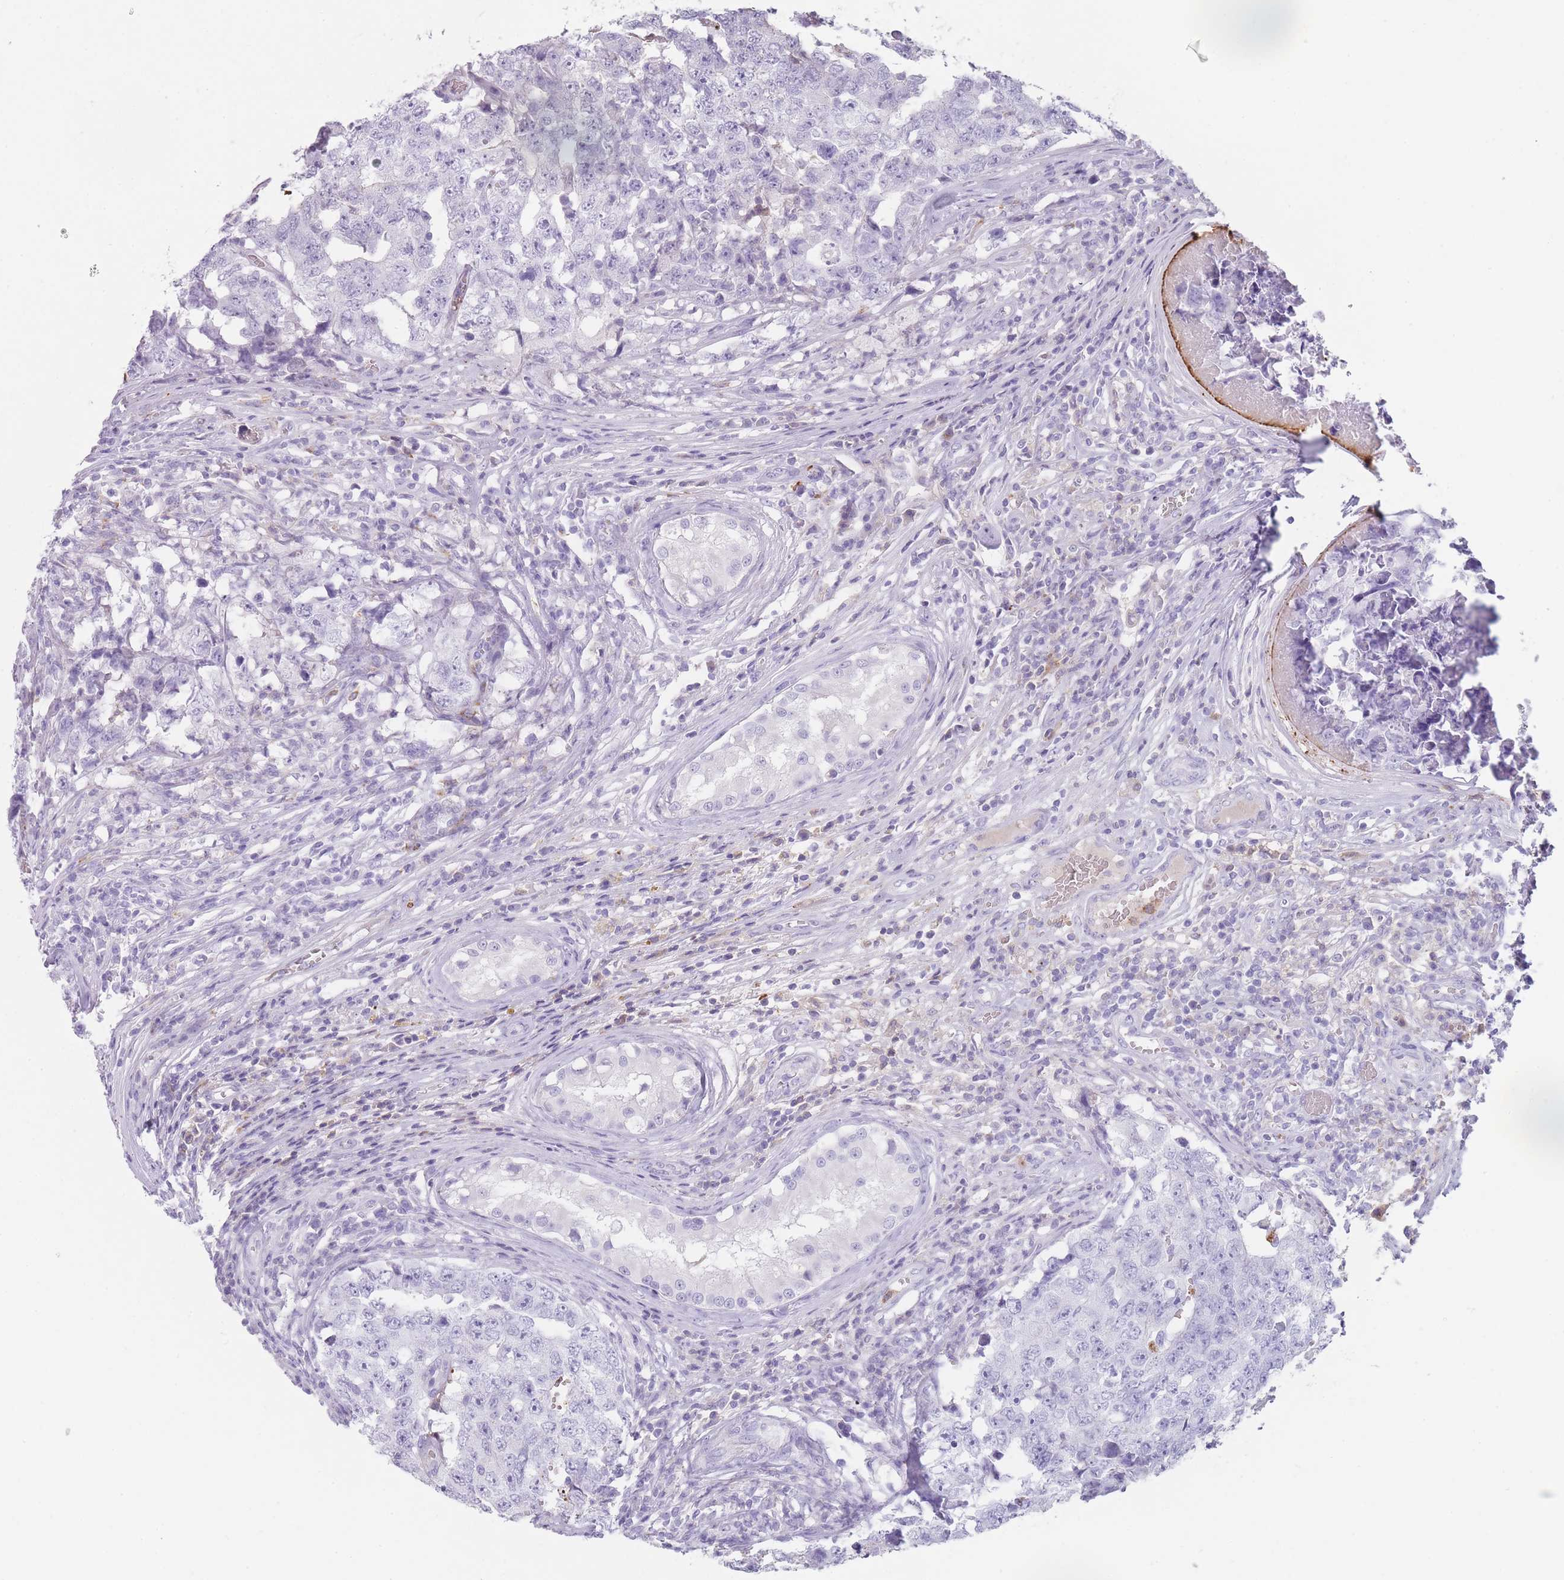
{"staining": {"intensity": "negative", "quantity": "none", "location": "none"}, "tissue": "testis cancer", "cell_type": "Tumor cells", "image_type": "cancer", "snomed": [{"axis": "morphology", "description": "Carcinoma, Embryonal, NOS"}, {"axis": "topography", "description": "Testis"}], "caption": "The immunohistochemistry histopathology image has no significant positivity in tumor cells of embryonal carcinoma (testis) tissue.", "gene": "CR1L", "patient": {"sex": "male", "age": 25}}